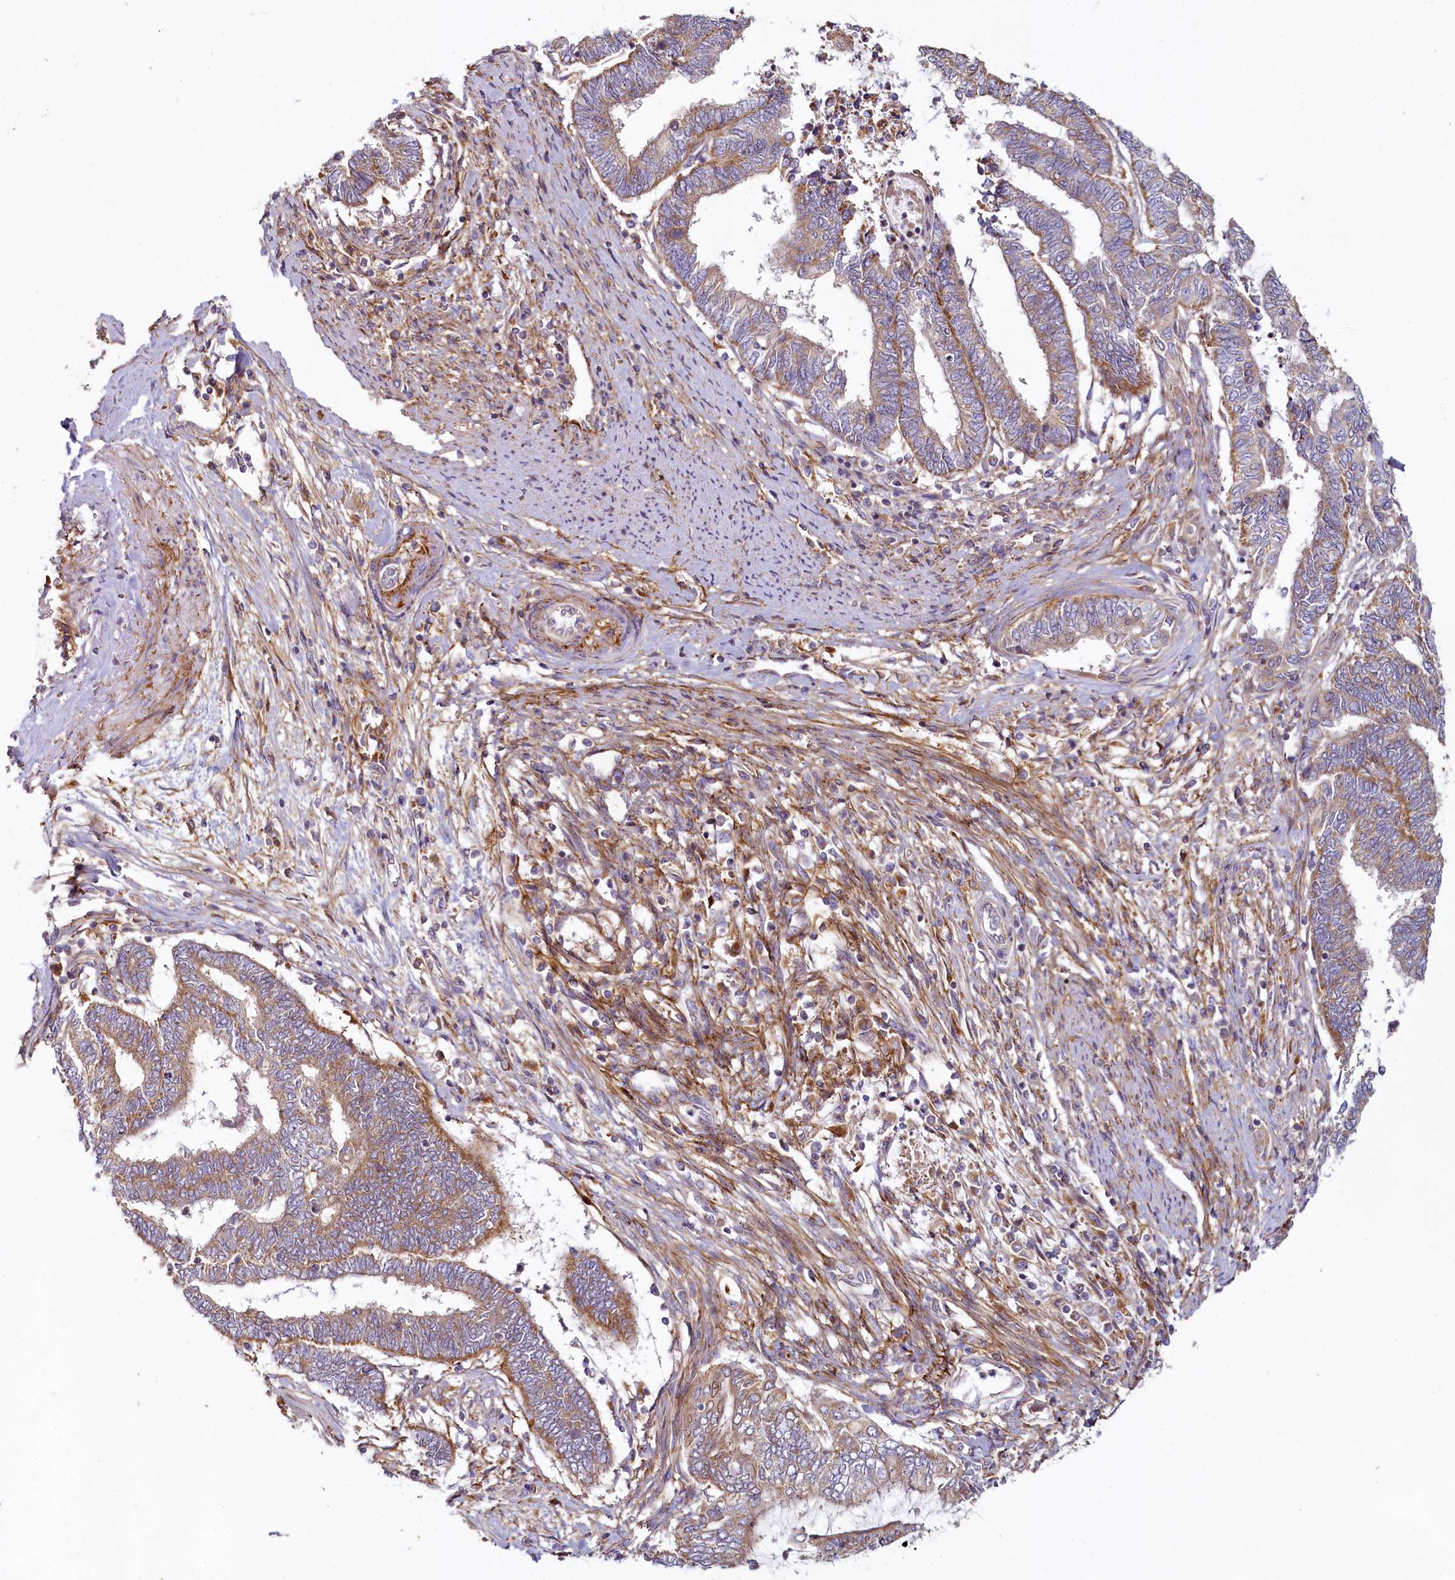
{"staining": {"intensity": "moderate", "quantity": ">75%", "location": "cytoplasmic/membranous"}, "tissue": "endometrial cancer", "cell_type": "Tumor cells", "image_type": "cancer", "snomed": [{"axis": "morphology", "description": "Adenocarcinoma, NOS"}, {"axis": "topography", "description": "Uterus"}, {"axis": "topography", "description": "Endometrium"}], "caption": "Protein expression by IHC shows moderate cytoplasmic/membranous expression in about >75% of tumor cells in endometrial cancer.", "gene": "ADCY2", "patient": {"sex": "female", "age": 70}}